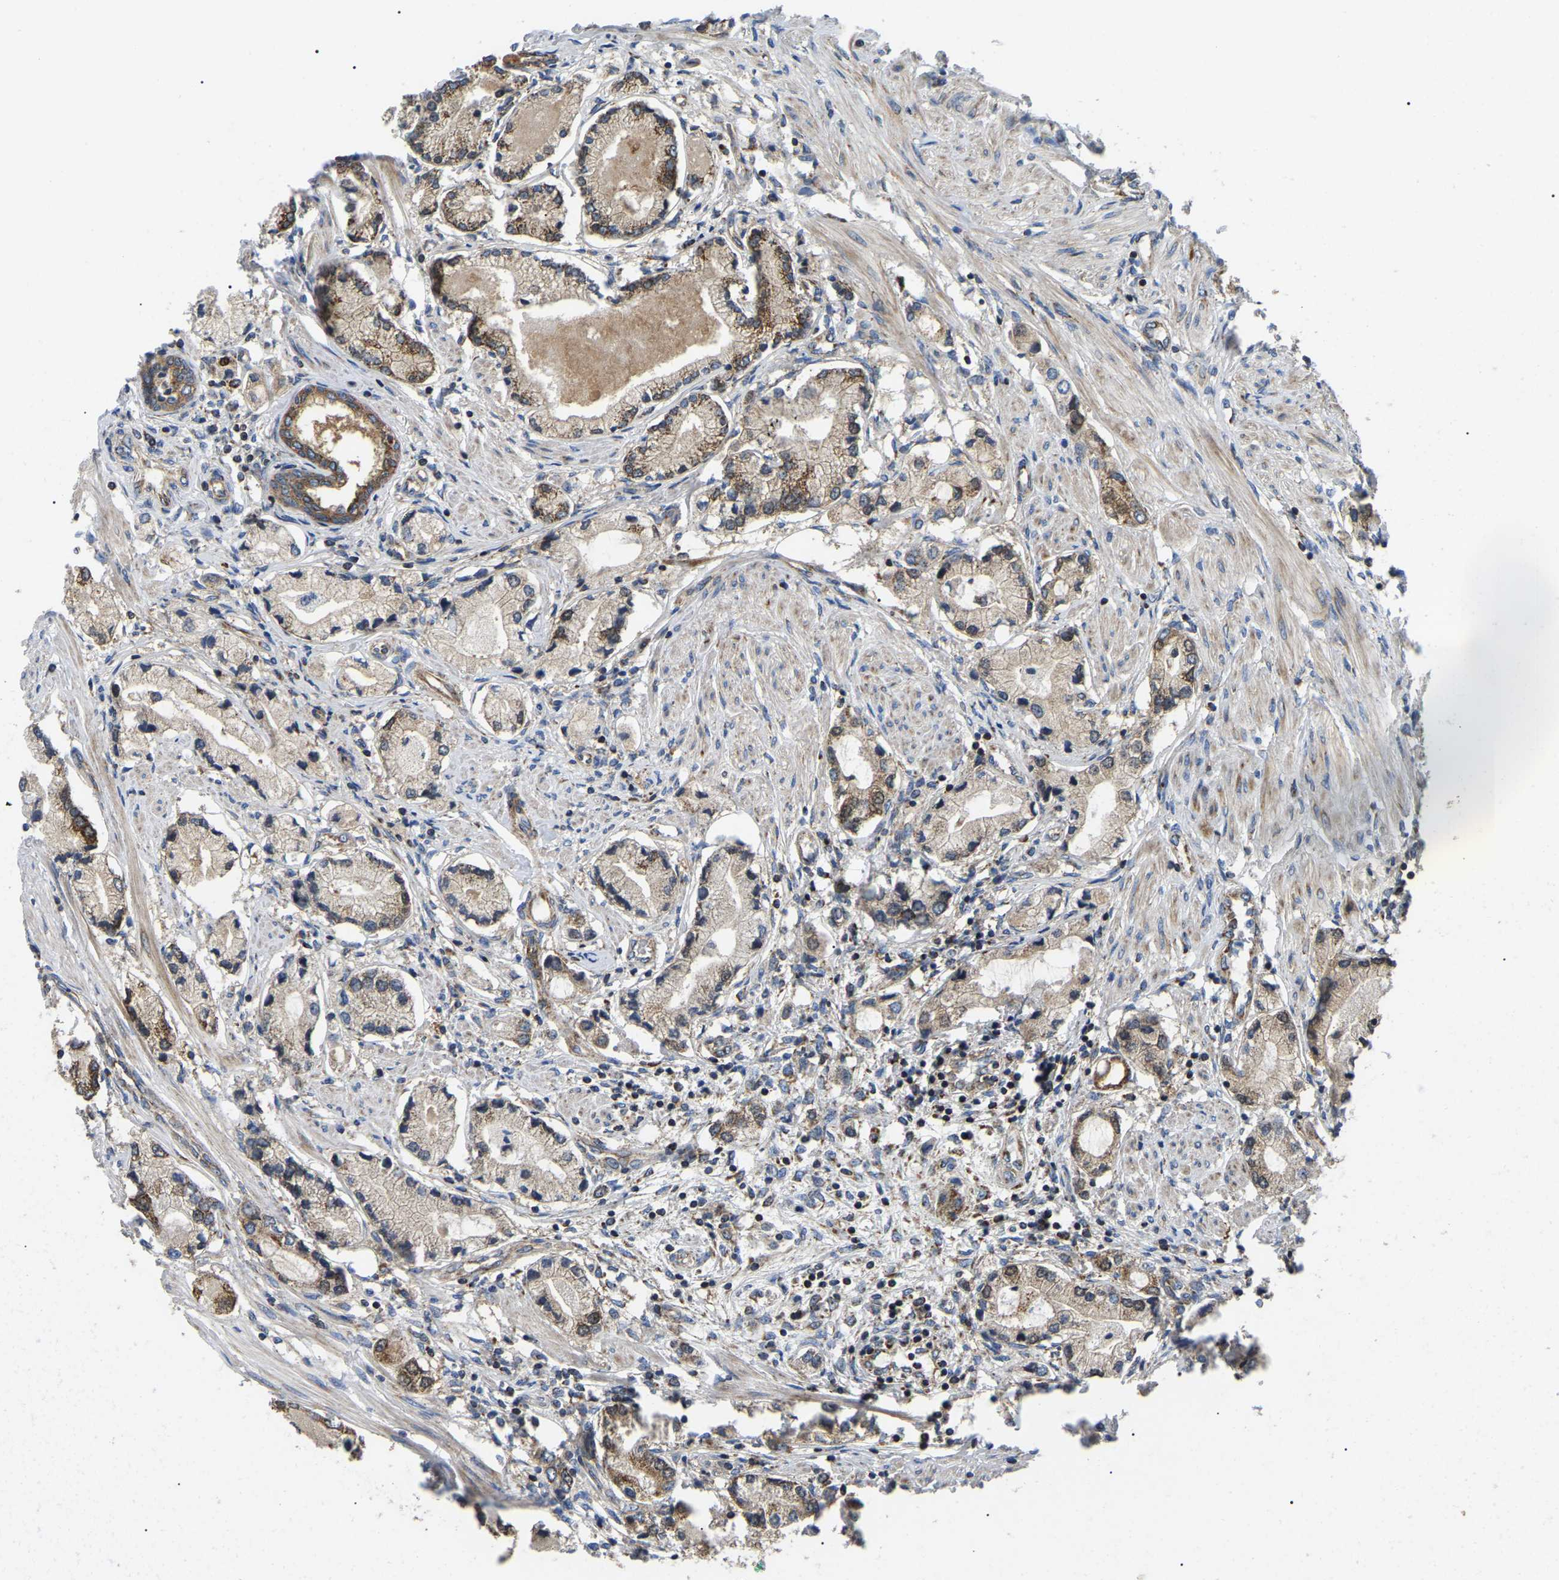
{"staining": {"intensity": "strong", "quantity": ">75%", "location": "cytoplasmic/membranous"}, "tissue": "prostate cancer", "cell_type": "Tumor cells", "image_type": "cancer", "snomed": [{"axis": "morphology", "description": "Adenocarcinoma, Low grade"}, {"axis": "topography", "description": "Prostate"}], "caption": "Protein staining by immunohistochemistry (IHC) shows strong cytoplasmic/membranous positivity in approximately >75% of tumor cells in prostate cancer.", "gene": "PPM1E", "patient": {"sex": "male", "age": 63}}